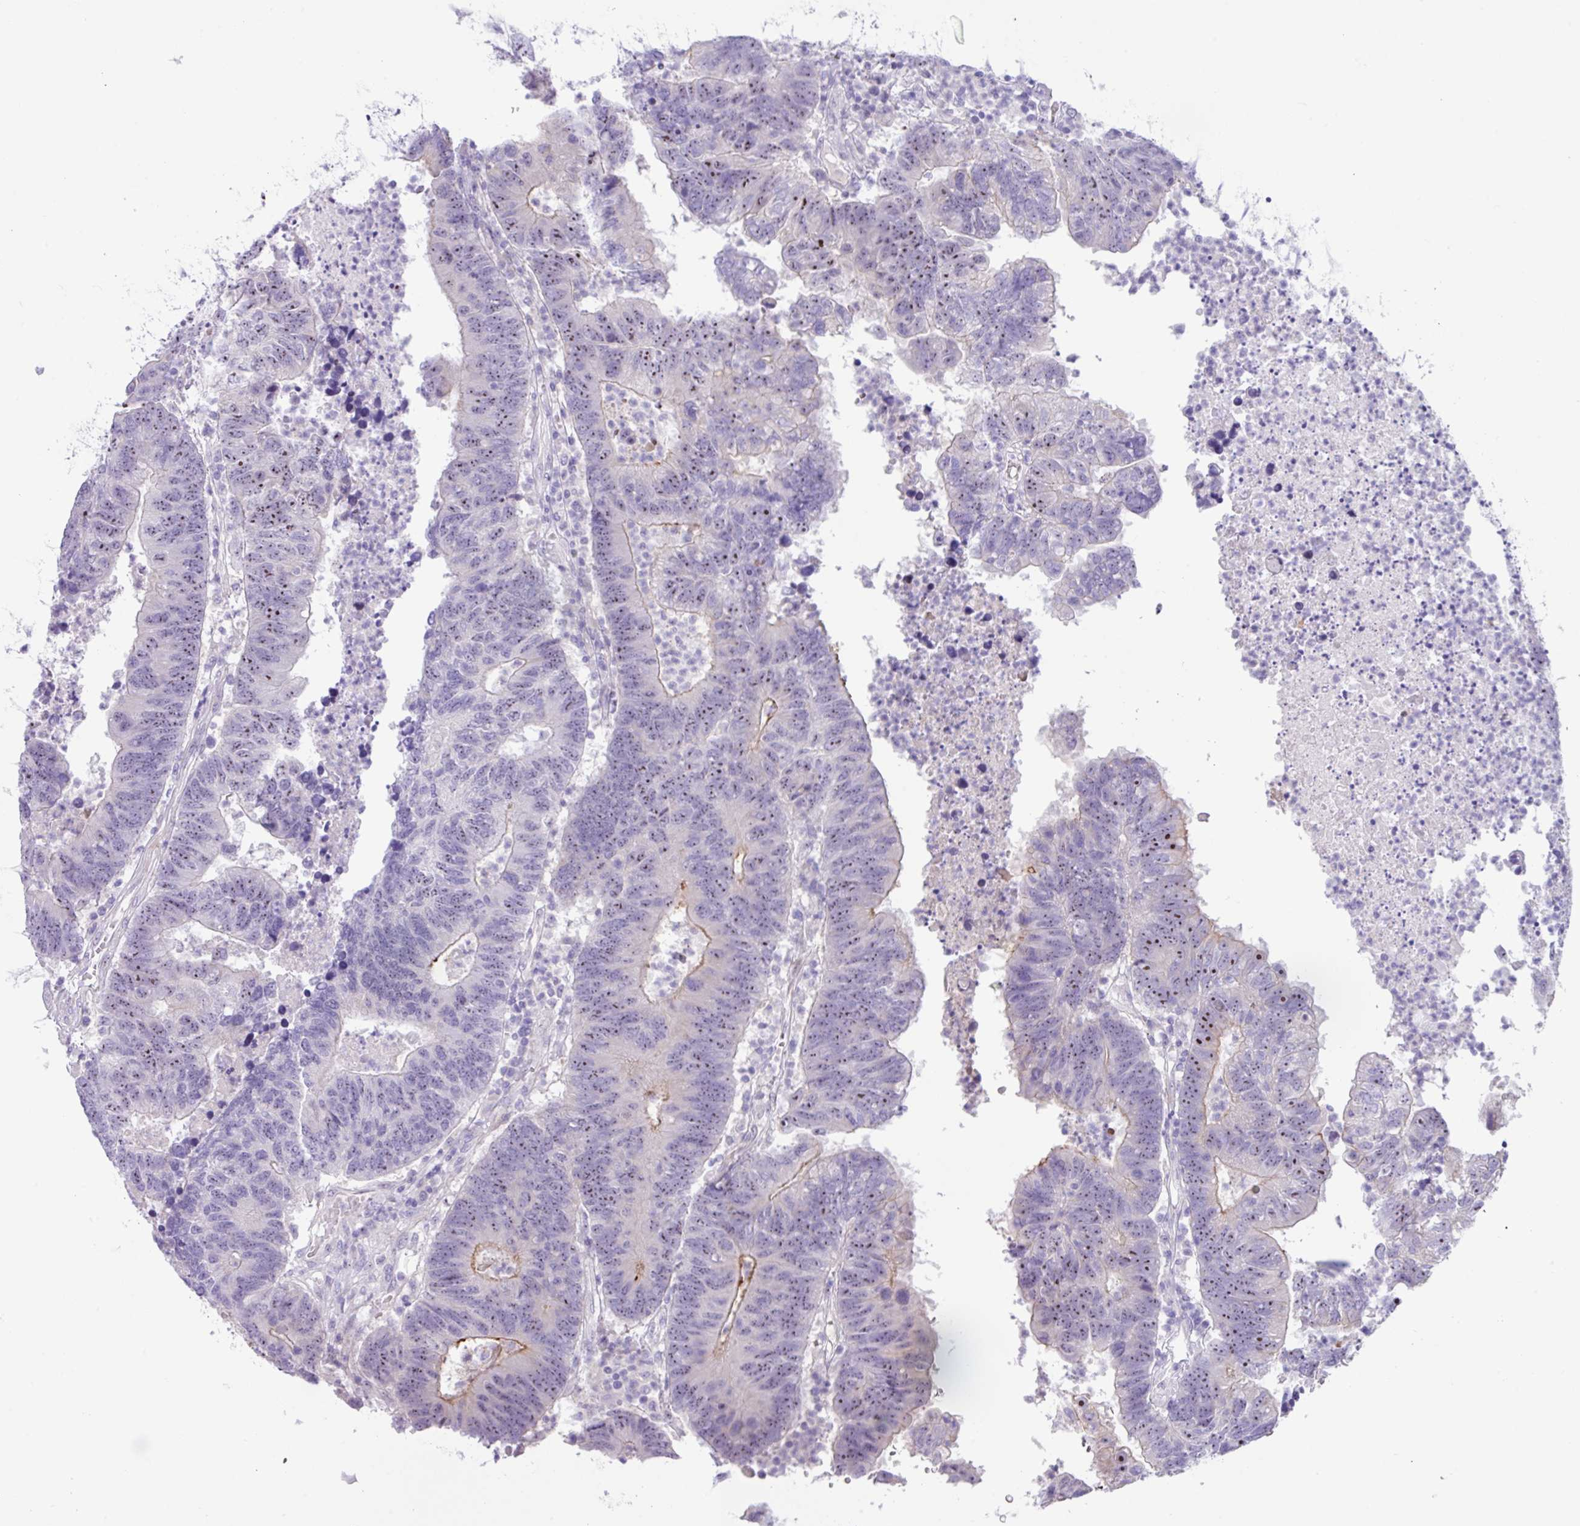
{"staining": {"intensity": "moderate", "quantity": "<25%", "location": "cytoplasmic/membranous,nuclear"}, "tissue": "colorectal cancer", "cell_type": "Tumor cells", "image_type": "cancer", "snomed": [{"axis": "morphology", "description": "Adenocarcinoma, NOS"}, {"axis": "topography", "description": "Colon"}], "caption": "Immunohistochemical staining of colorectal cancer demonstrates low levels of moderate cytoplasmic/membranous and nuclear staining in approximately <25% of tumor cells.", "gene": "MRM2", "patient": {"sex": "female", "age": 48}}